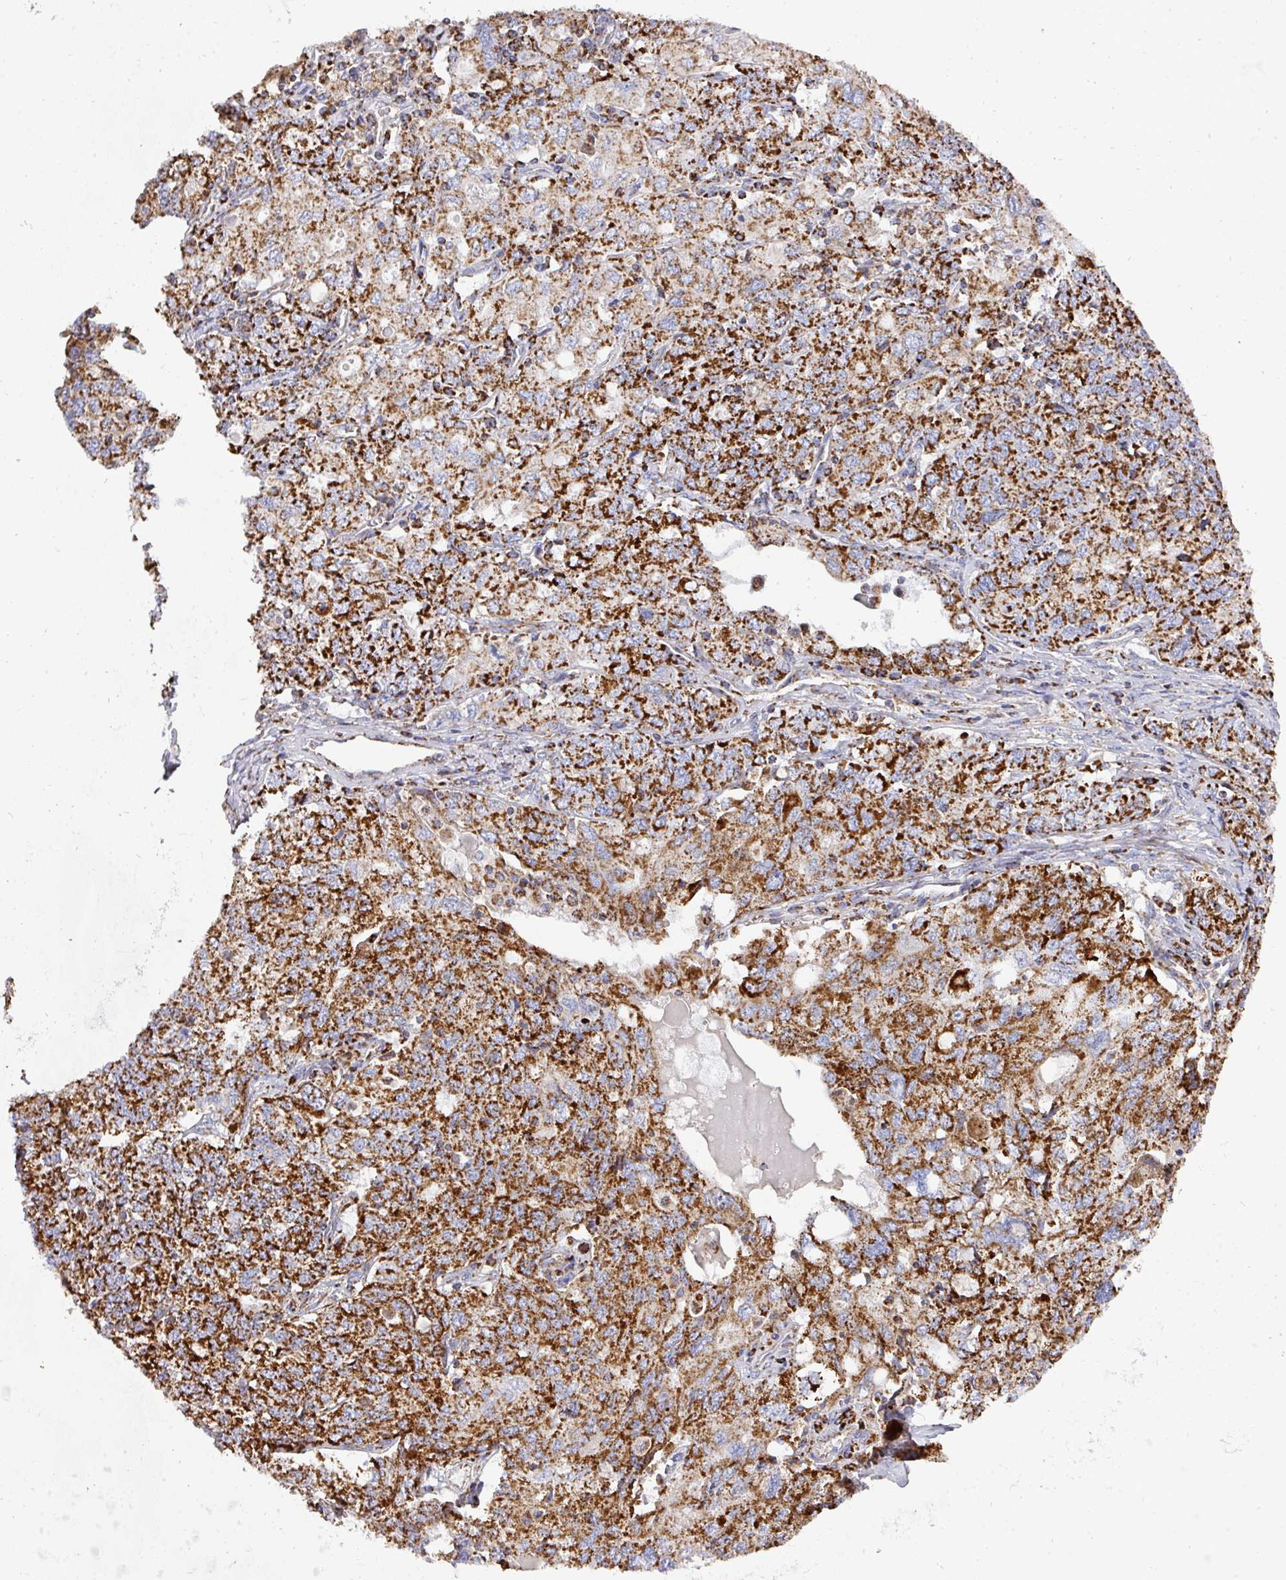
{"staining": {"intensity": "strong", "quantity": ">75%", "location": "cytoplasmic/membranous"}, "tissue": "ovarian cancer", "cell_type": "Tumor cells", "image_type": "cancer", "snomed": [{"axis": "morphology", "description": "Carcinoma, endometroid"}, {"axis": "topography", "description": "Ovary"}], "caption": "The immunohistochemical stain shows strong cytoplasmic/membranous staining in tumor cells of ovarian cancer tissue. The protein of interest is stained brown, and the nuclei are stained in blue (DAB IHC with brightfield microscopy, high magnification).", "gene": "UQCRFS1", "patient": {"sex": "female", "age": 62}}